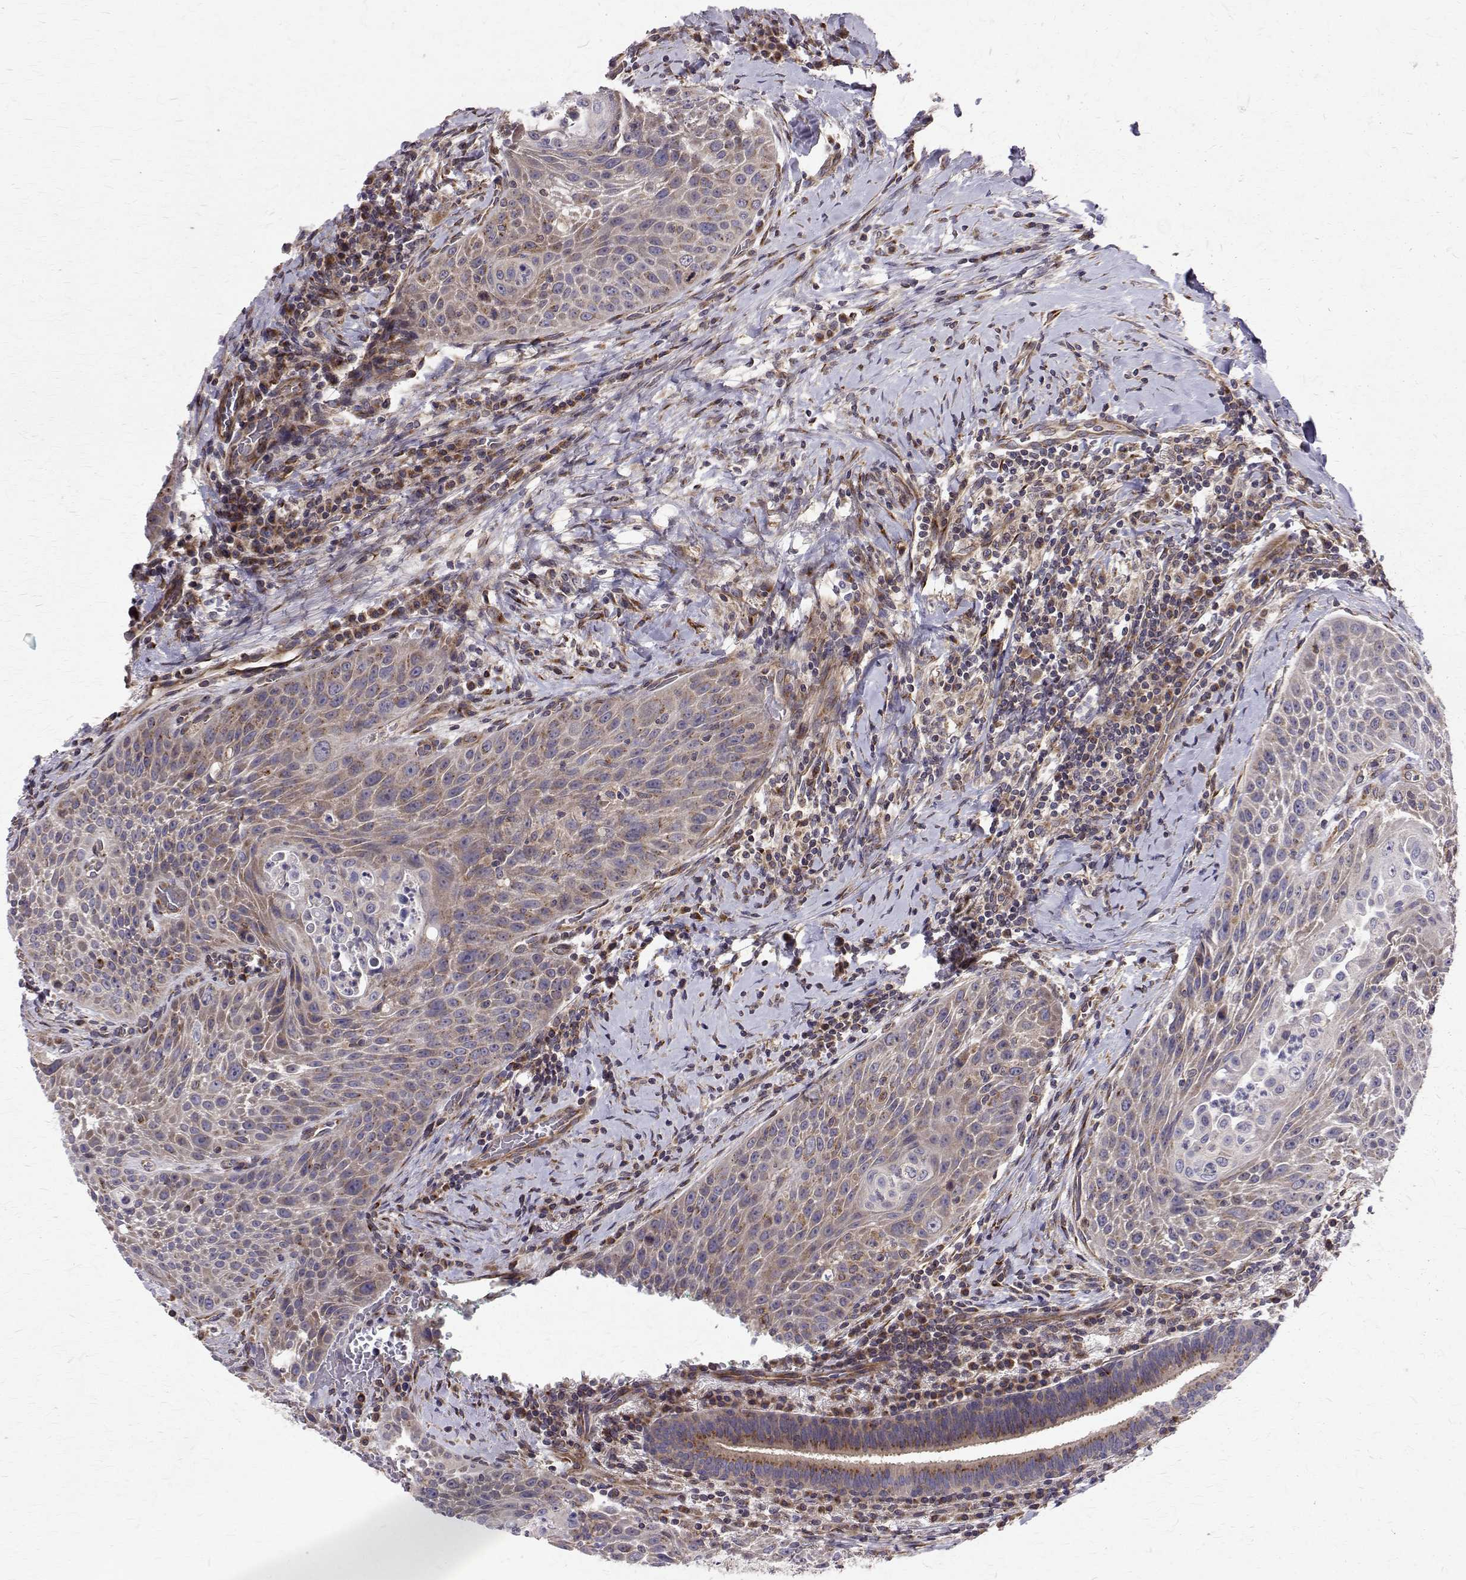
{"staining": {"intensity": "weak", "quantity": ">75%", "location": "cytoplasmic/membranous"}, "tissue": "head and neck cancer", "cell_type": "Tumor cells", "image_type": "cancer", "snomed": [{"axis": "morphology", "description": "Squamous cell carcinoma, NOS"}, {"axis": "topography", "description": "Head-Neck"}], "caption": "Immunohistochemical staining of human head and neck cancer demonstrates low levels of weak cytoplasmic/membranous protein expression in approximately >75% of tumor cells. Immunohistochemistry stains the protein of interest in brown and the nuclei are stained blue.", "gene": "ARFGAP1", "patient": {"sex": "male", "age": 69}}